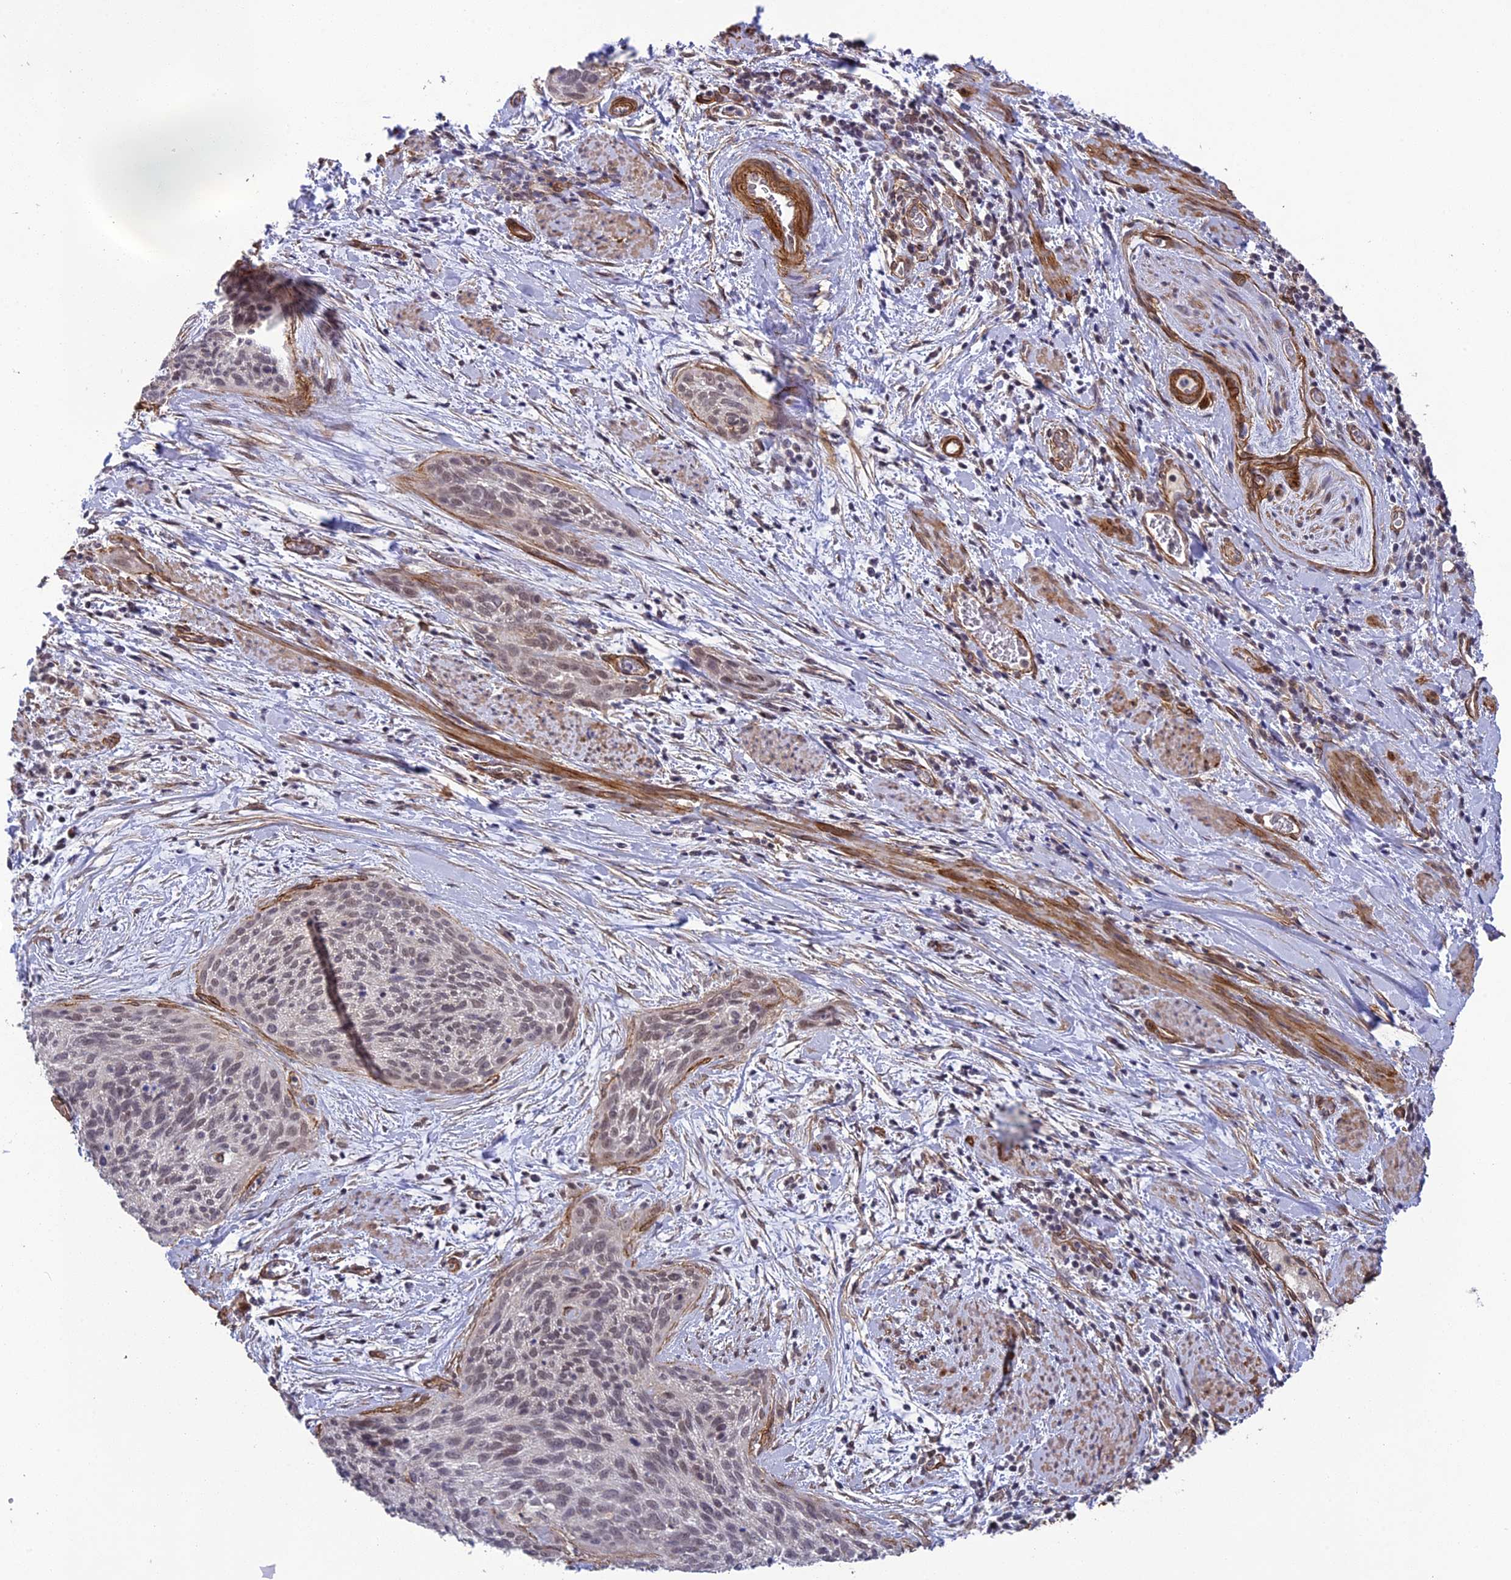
{"staining": {"intensity": "weak", "quantity": "25%-75%", "location": "nuclear"}, "tissue": "cervical cancer", "cell_type": "Tumor cells", "image_type": "cancer", "snomed": [{"axis": "morphology", "description": "Squamous cell carcinoma, NOS"}, {"axis": "topography", "description": "Cervix"}], "caption": "The image exhibits a brown stain indicating the presence of a protein in the nuclear of tumor cells in cervical cancer (squamous cell carcinoma).", "gene": "TNS1", "patient": {"sex": "female", "age": 55}}